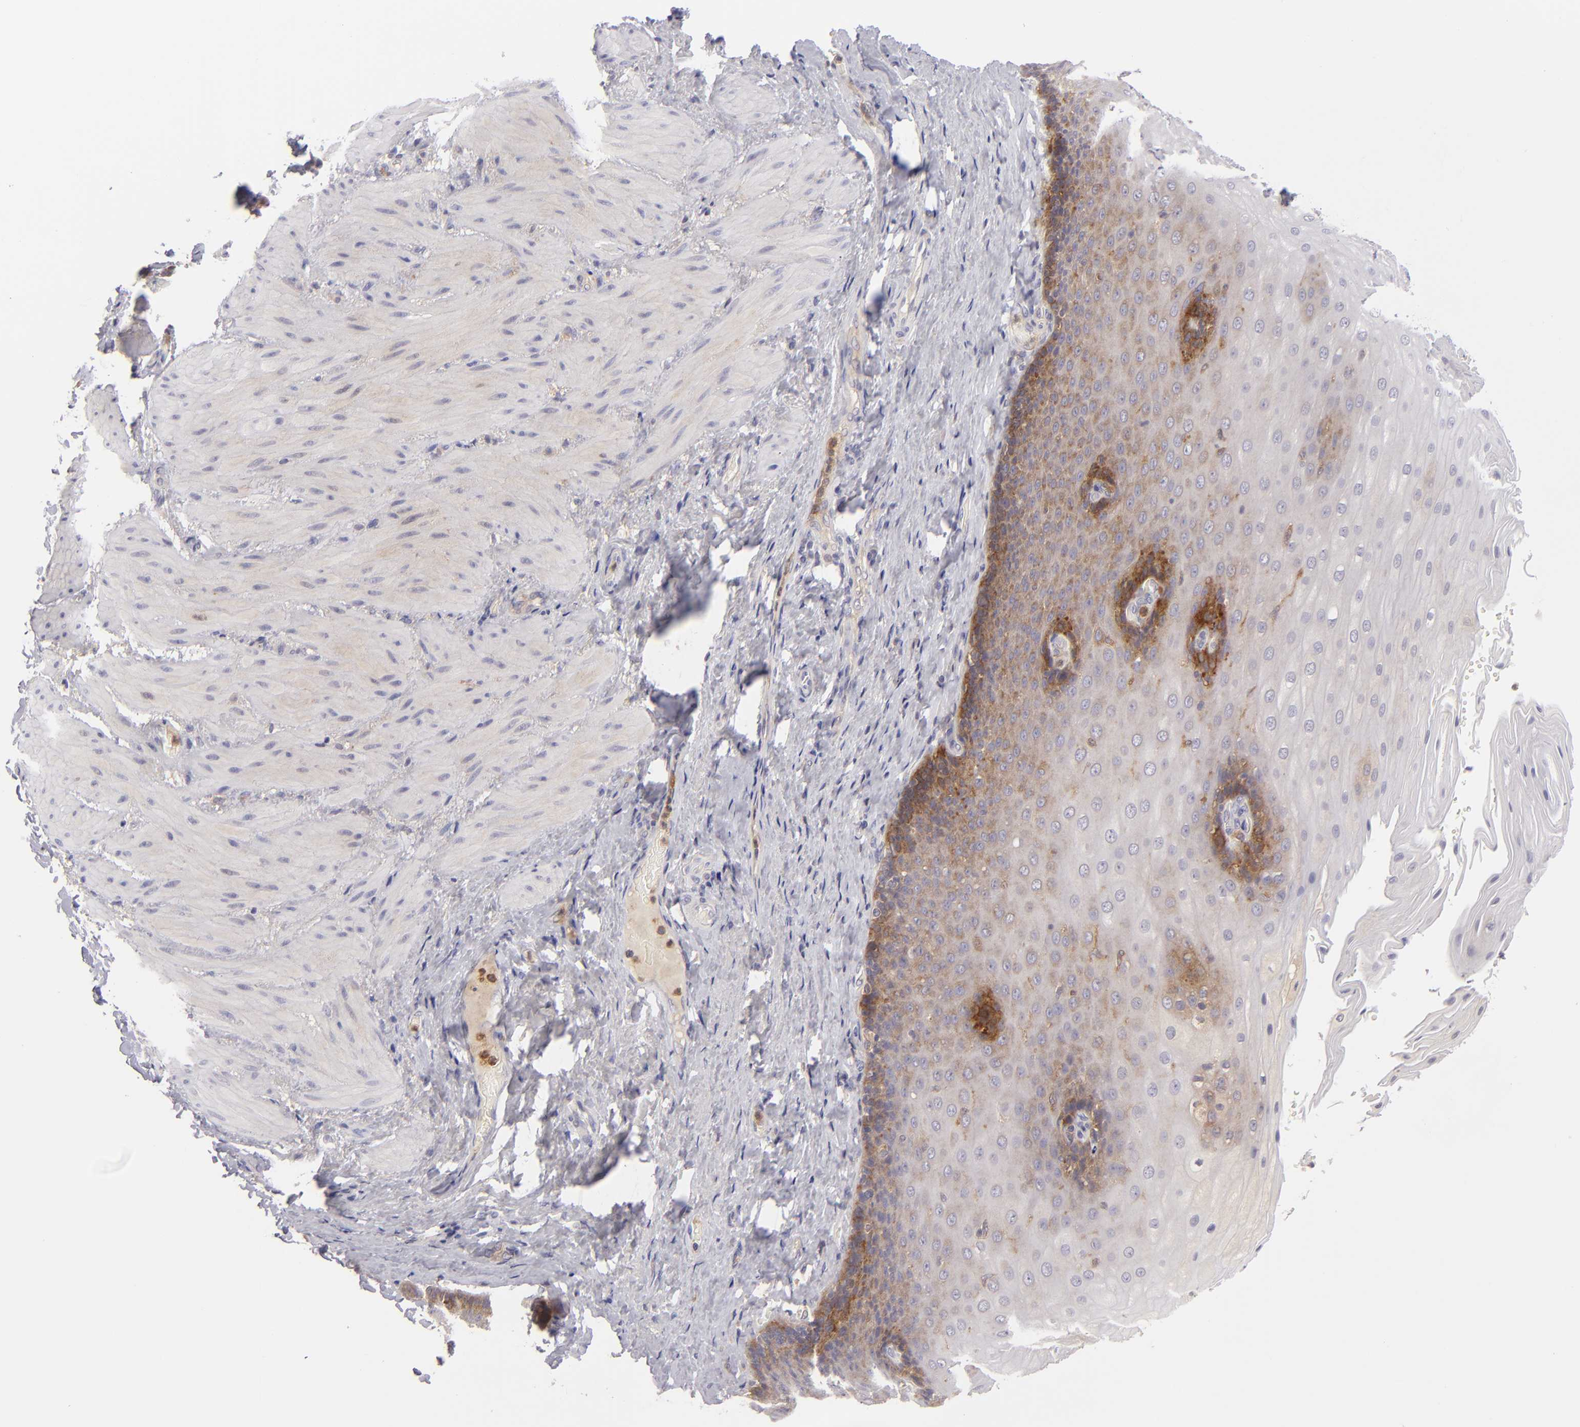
{"staining": {"intensity": "moderate", "quantity": "25%-75%", "location": "cytoplasmic/membranous"}, "tissue": "esophagus", "cell_type": "Squamous epithelial cells", "image_type": "normal", "snomed": [{"axis": "morphology", "description": "Normal tissue, NOS"}, {"axis": "topography", "description": "Esophagus"}], "caption": "Esophagus stained with DAB (3,3'-diaminobenzidine) immunohistochemistry demonstrates medium levels of moderate cytoplasmic/membranous staining in approximately 25%-75% of squamous epithelial cells.", "gene": "MMP10", "patient": {"sex": "male", "age": 62}}